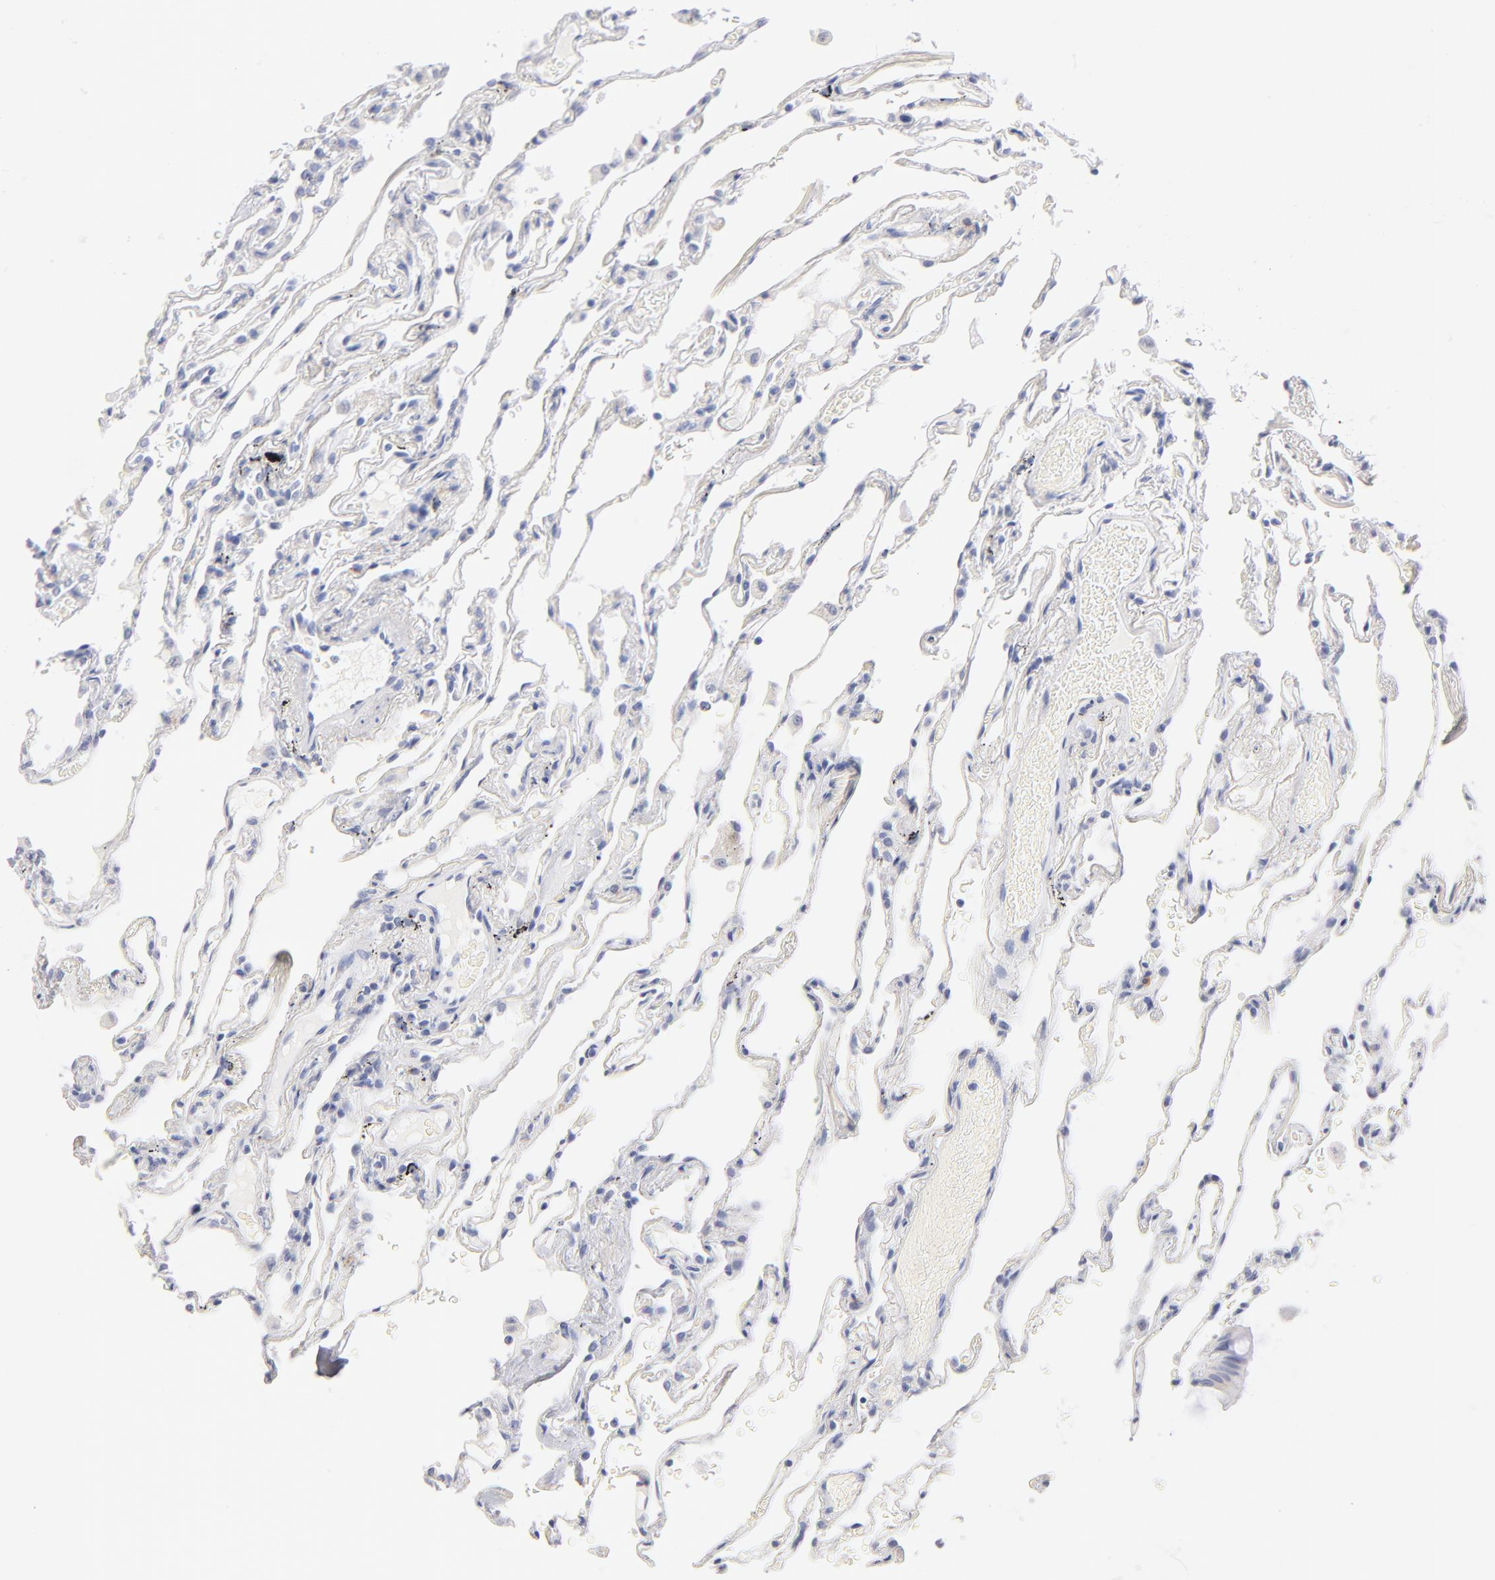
{"staining": {"intensity": "negative", "quantity": "none", "location": "none"}, "tissue": "lung", "cell_type": "Alveolar cells", "image_type": "normal", "snomed": [{"axis": "morphology", "description": "Normal tissue, NOS"}, {"axis": "morphology", "description": "Inflammation, NOS"}, {"axis": "topography", "description": "Lung"}], "caption": "Immunohistochemical staining of benign lung shows no significant expression in alveolar cells.", "gene": "KHNYN", "patient": {"sex": "male", "age": 69}}